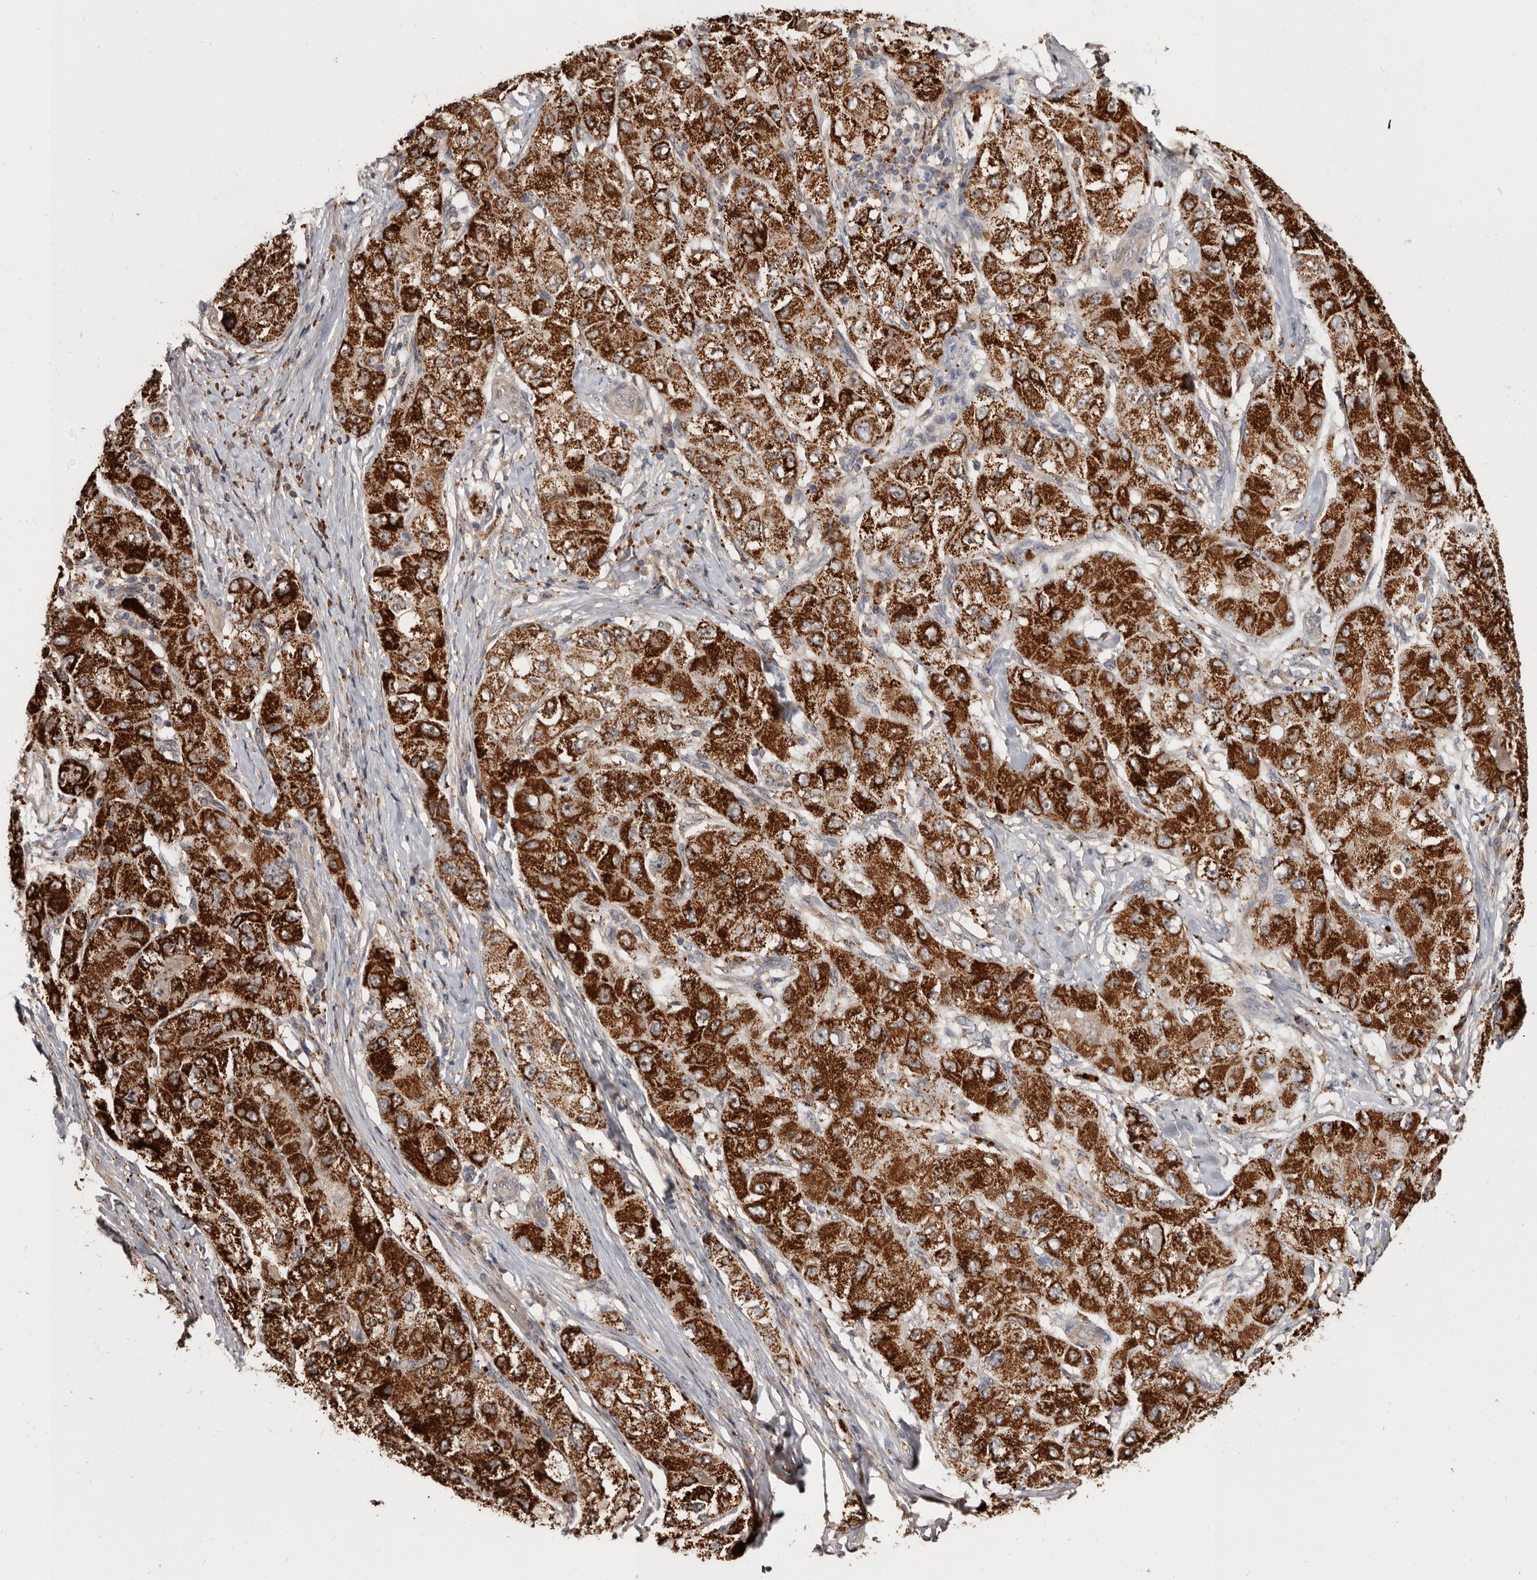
{"staining": {"intensity": "strong", "quantity": ">75%", "location": "cytoplasmic/membranous"}, "tissue": "liver cancer", "cell_type": "Tumor cells", "image_type": "cancer", "snomed": [{"axis": "morphology", "description": "Carcinoma, Hepatocellular, NOS"}, {"axis": "topography", "description": "Liver"}], "caption": "The photomicrograph reveals a brown stain indicating the presence of a protein in the cytoplasmic/membranous of tumor cells in liver cancer (hepatocellular carcinoma).", "gene": "AKAP7", "patient": {"sex": "male", "age": 80}}